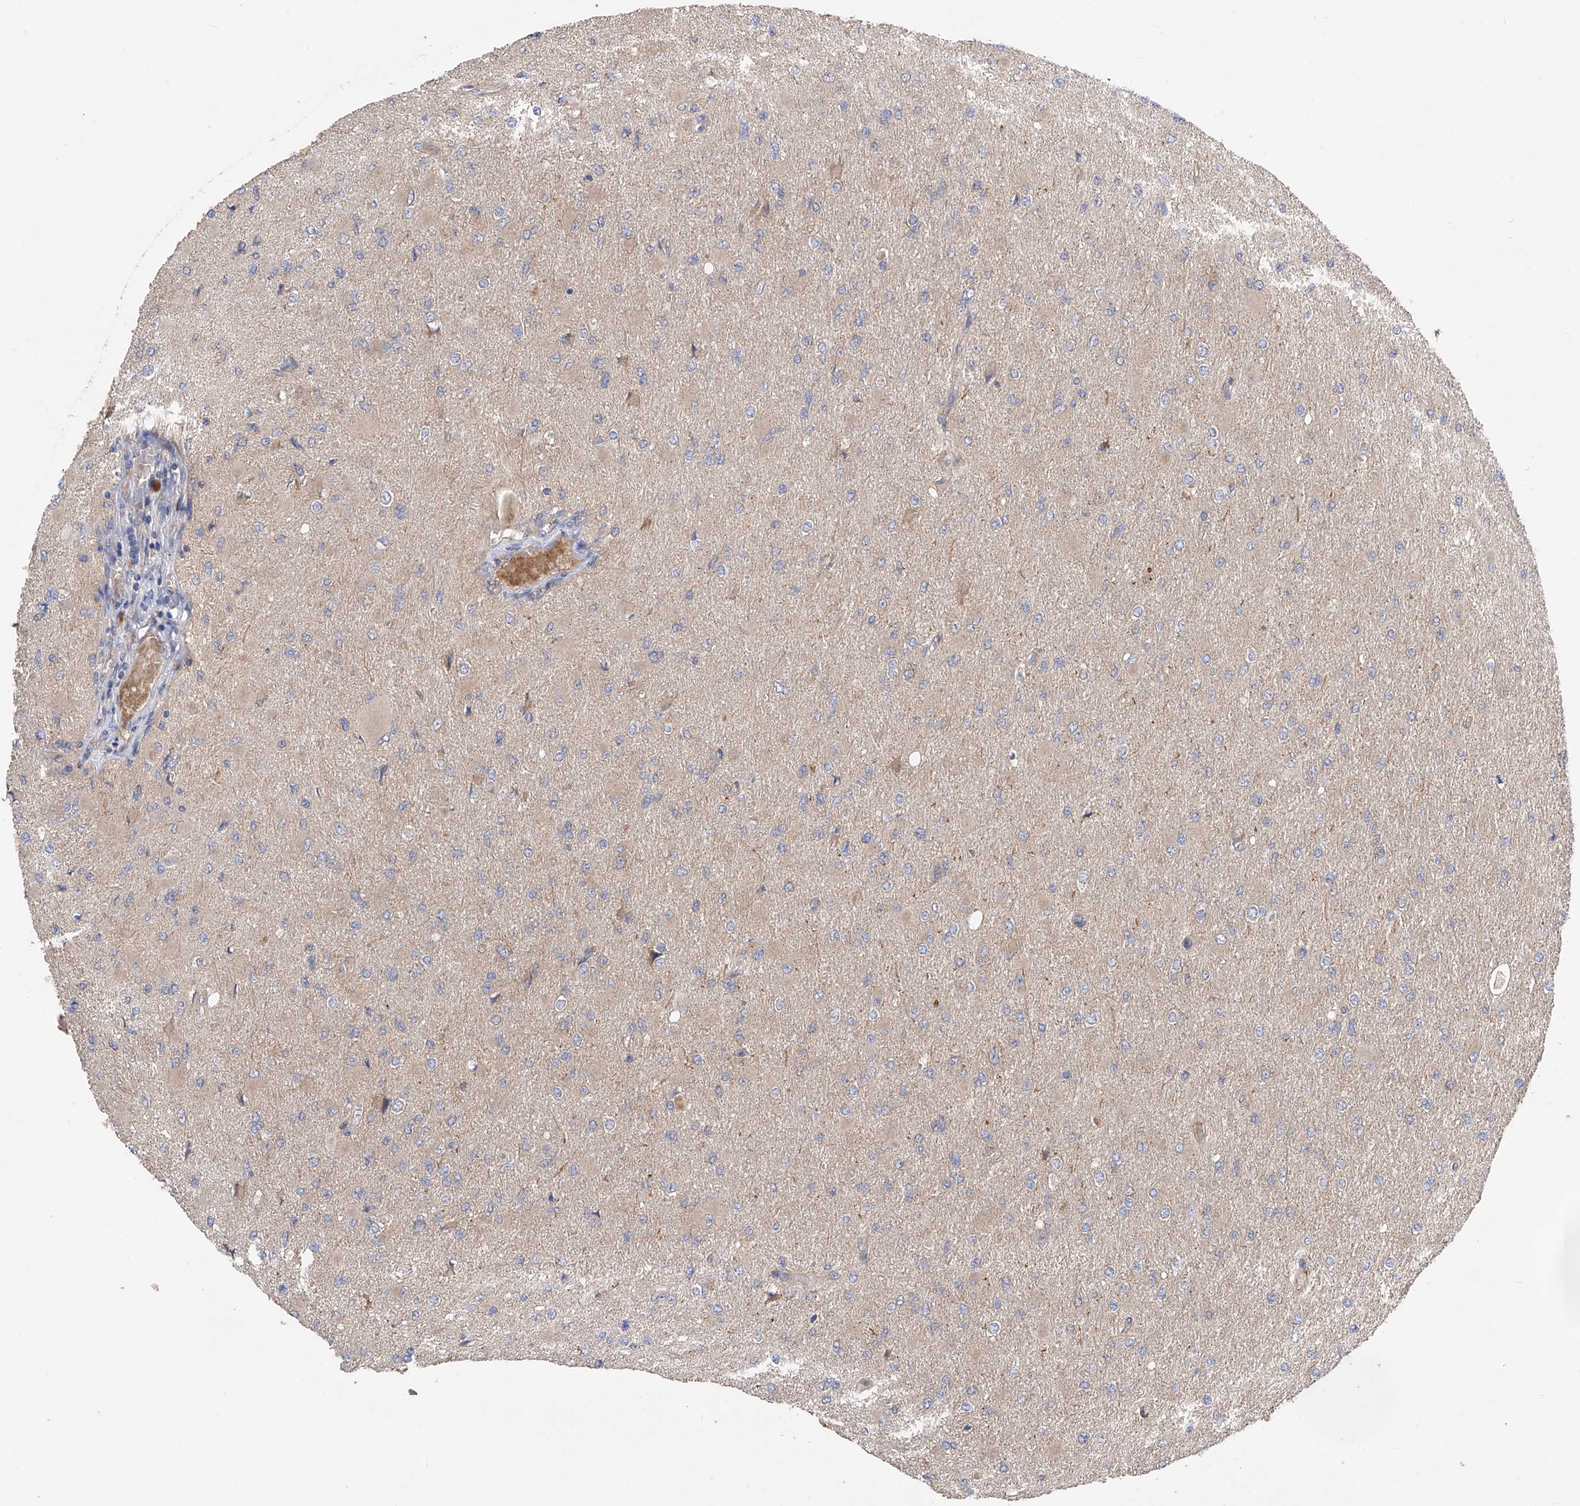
{"staining": {"intensity": "negative", "quantity": "none", "location": "none"}, "tissue": "glioma", "cell_type": "Tumor cells", "image_type": "cancer", "snomed": [{"axis": "morphology", "description": "Glioma, malignant, High grade"}, {"axis": "topography", "description": "Cerebral cortex"}], "caption": "Malignant high-grade glioma was stained to show a protein in brown. There is no significant staining in tumor cells. (DAB immunohistochemistry visualized using brightfield microscopy, high magnification).", "gene": "PTK2", "patient": {"sex": "female", "age": 36}}